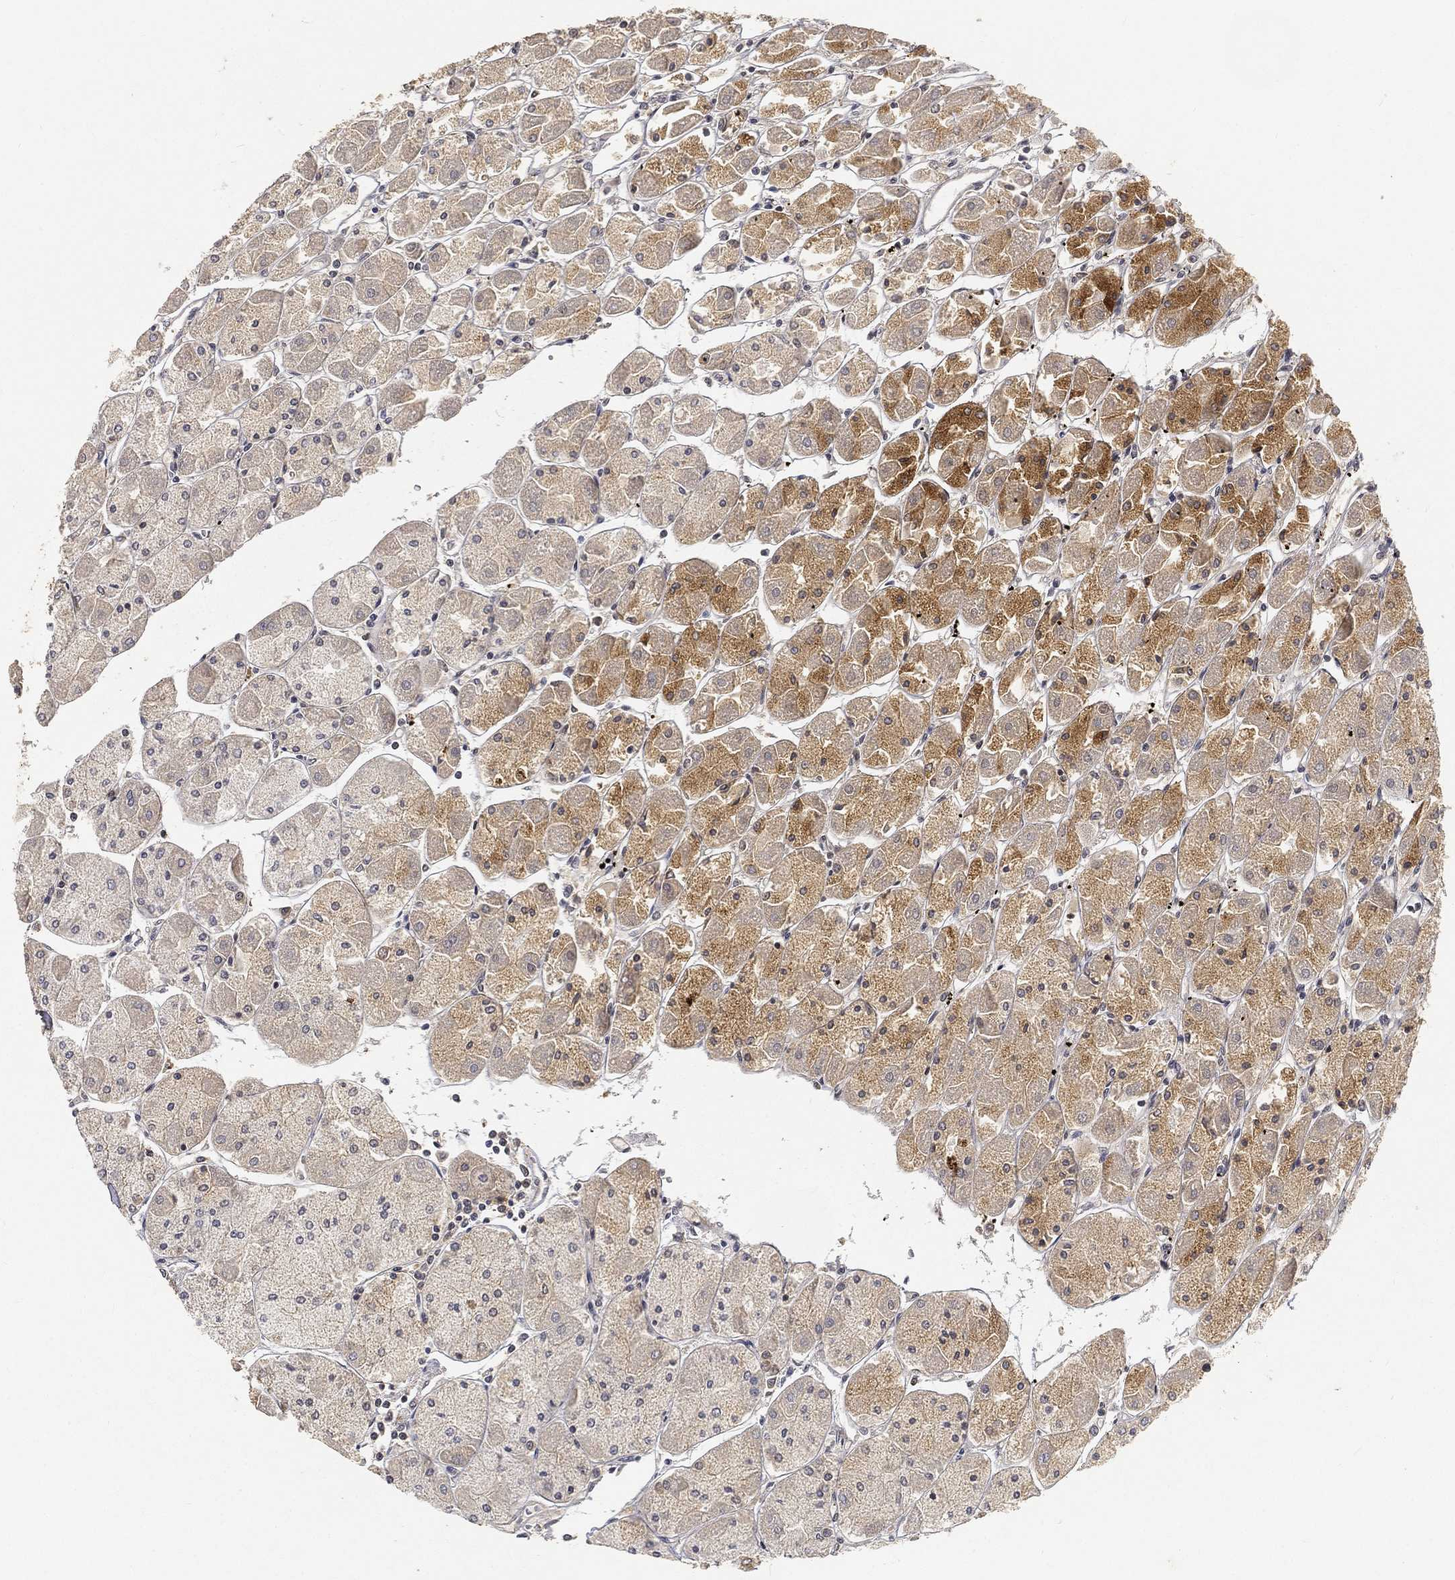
{"staining": {"intensity": "strong", "quantity": "<25%", "location": "cytoplasmic/membranous"}, "tissue": "stomach", "cell_type": "Glandular cells", "image_type": "normal", "snomed": [{"axis": "morphology", "description": "Normal tissue, NOS"}, {"axis": "topography", "description": "Stomach"}], "caption": "This micrograph exhibits immunohistochemistry staining of benign stomach, with medium strong cytoplasmic/membranous staining in about <25% of glandular cells.", "gene": "CRTC3", "patient": {"sex": "male", "age": 70}}